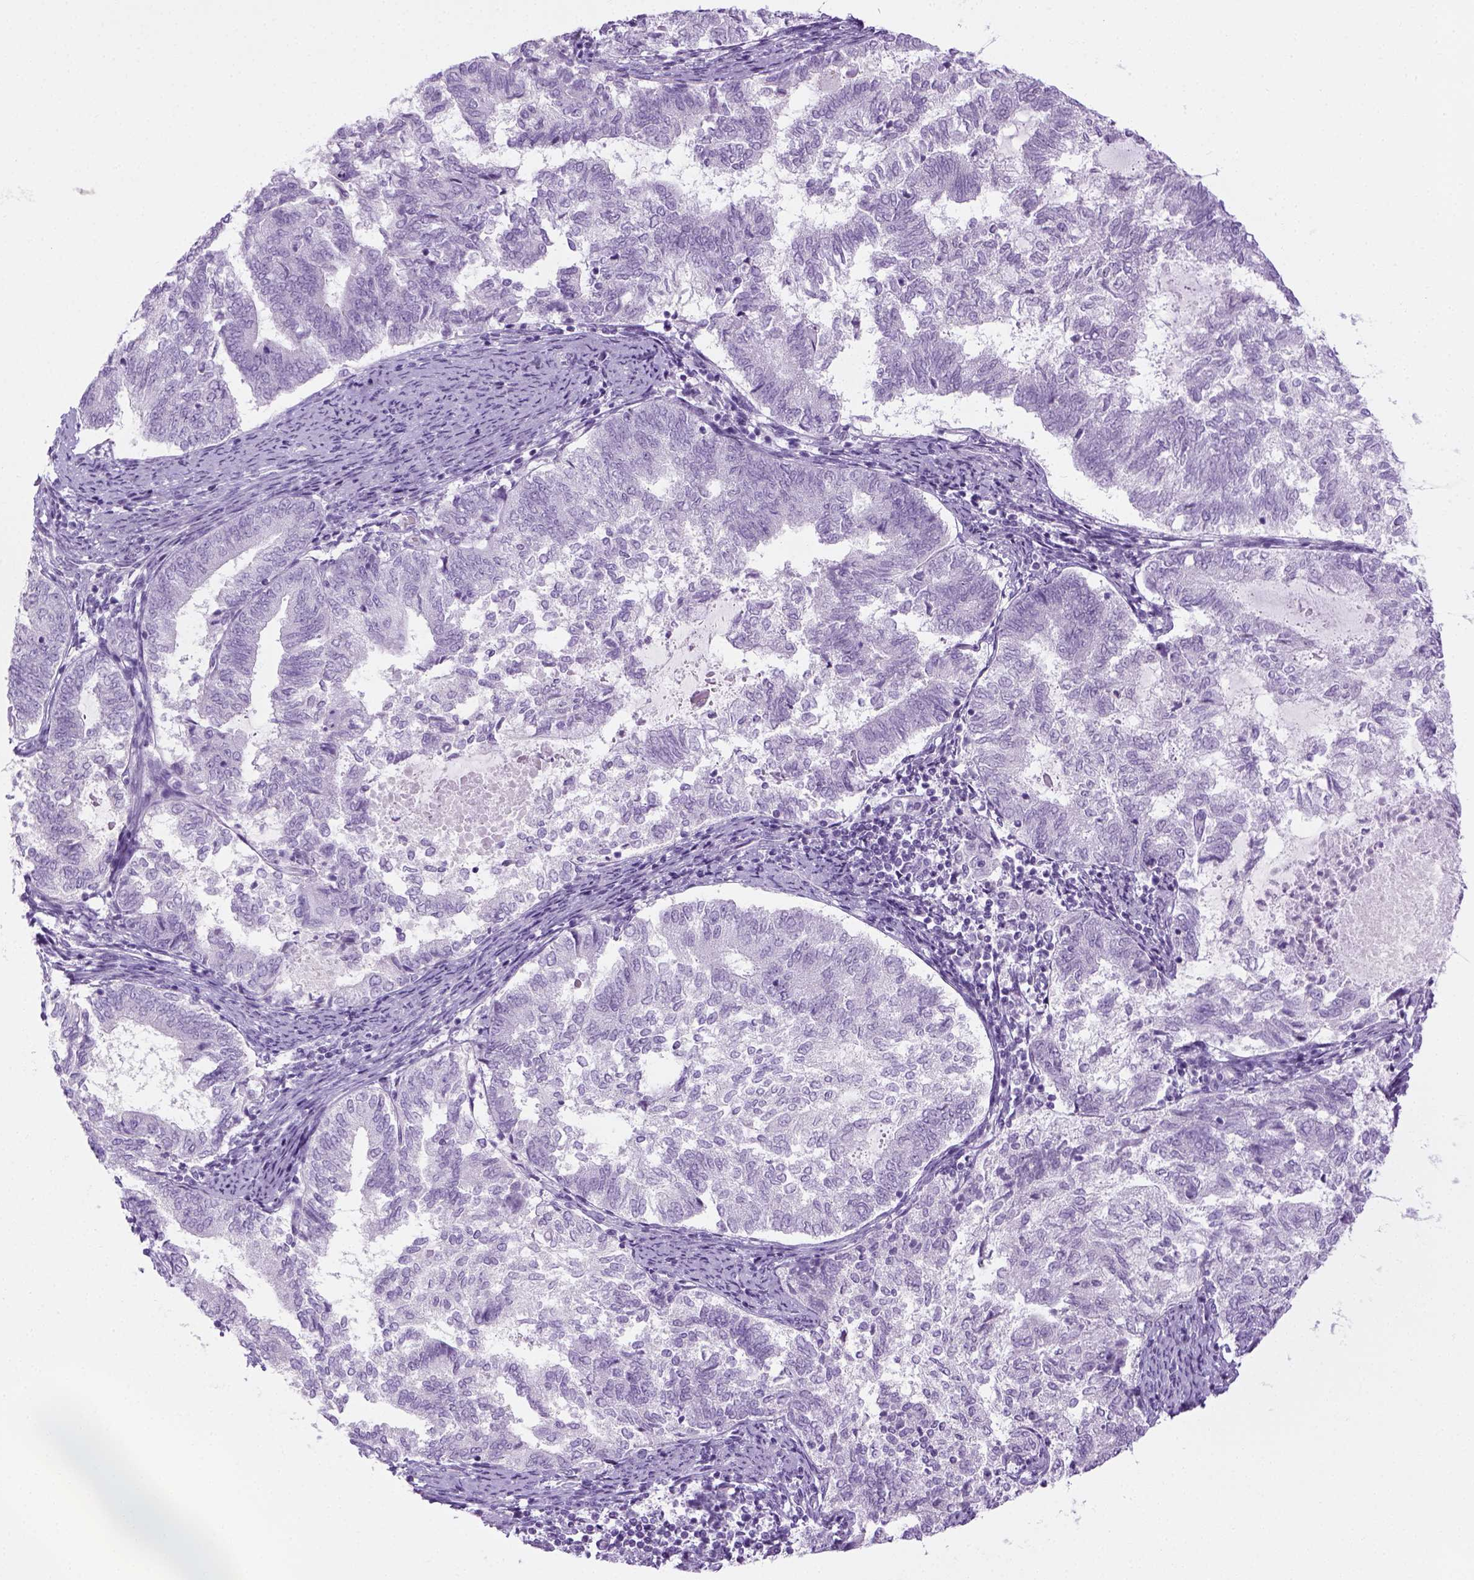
{"staining": {"intensity": "negative", "quantity": "none", "location": "none"}, "tissue": "endometrial cancer", "cell_type": "Tumor cells", "image_type": "cancer", "snomed": [{"axis": "morphology", "description": "Adenocarcinoma, NOS"}, {"axis": "topography", "description": "Endometrium"}], "caption": "A photomicrograph of human endometrial adenocarcinoma is negative for staining in tumor cells.", "gene": "LGSN", "patient": {"sex": "female", "age": 65}}